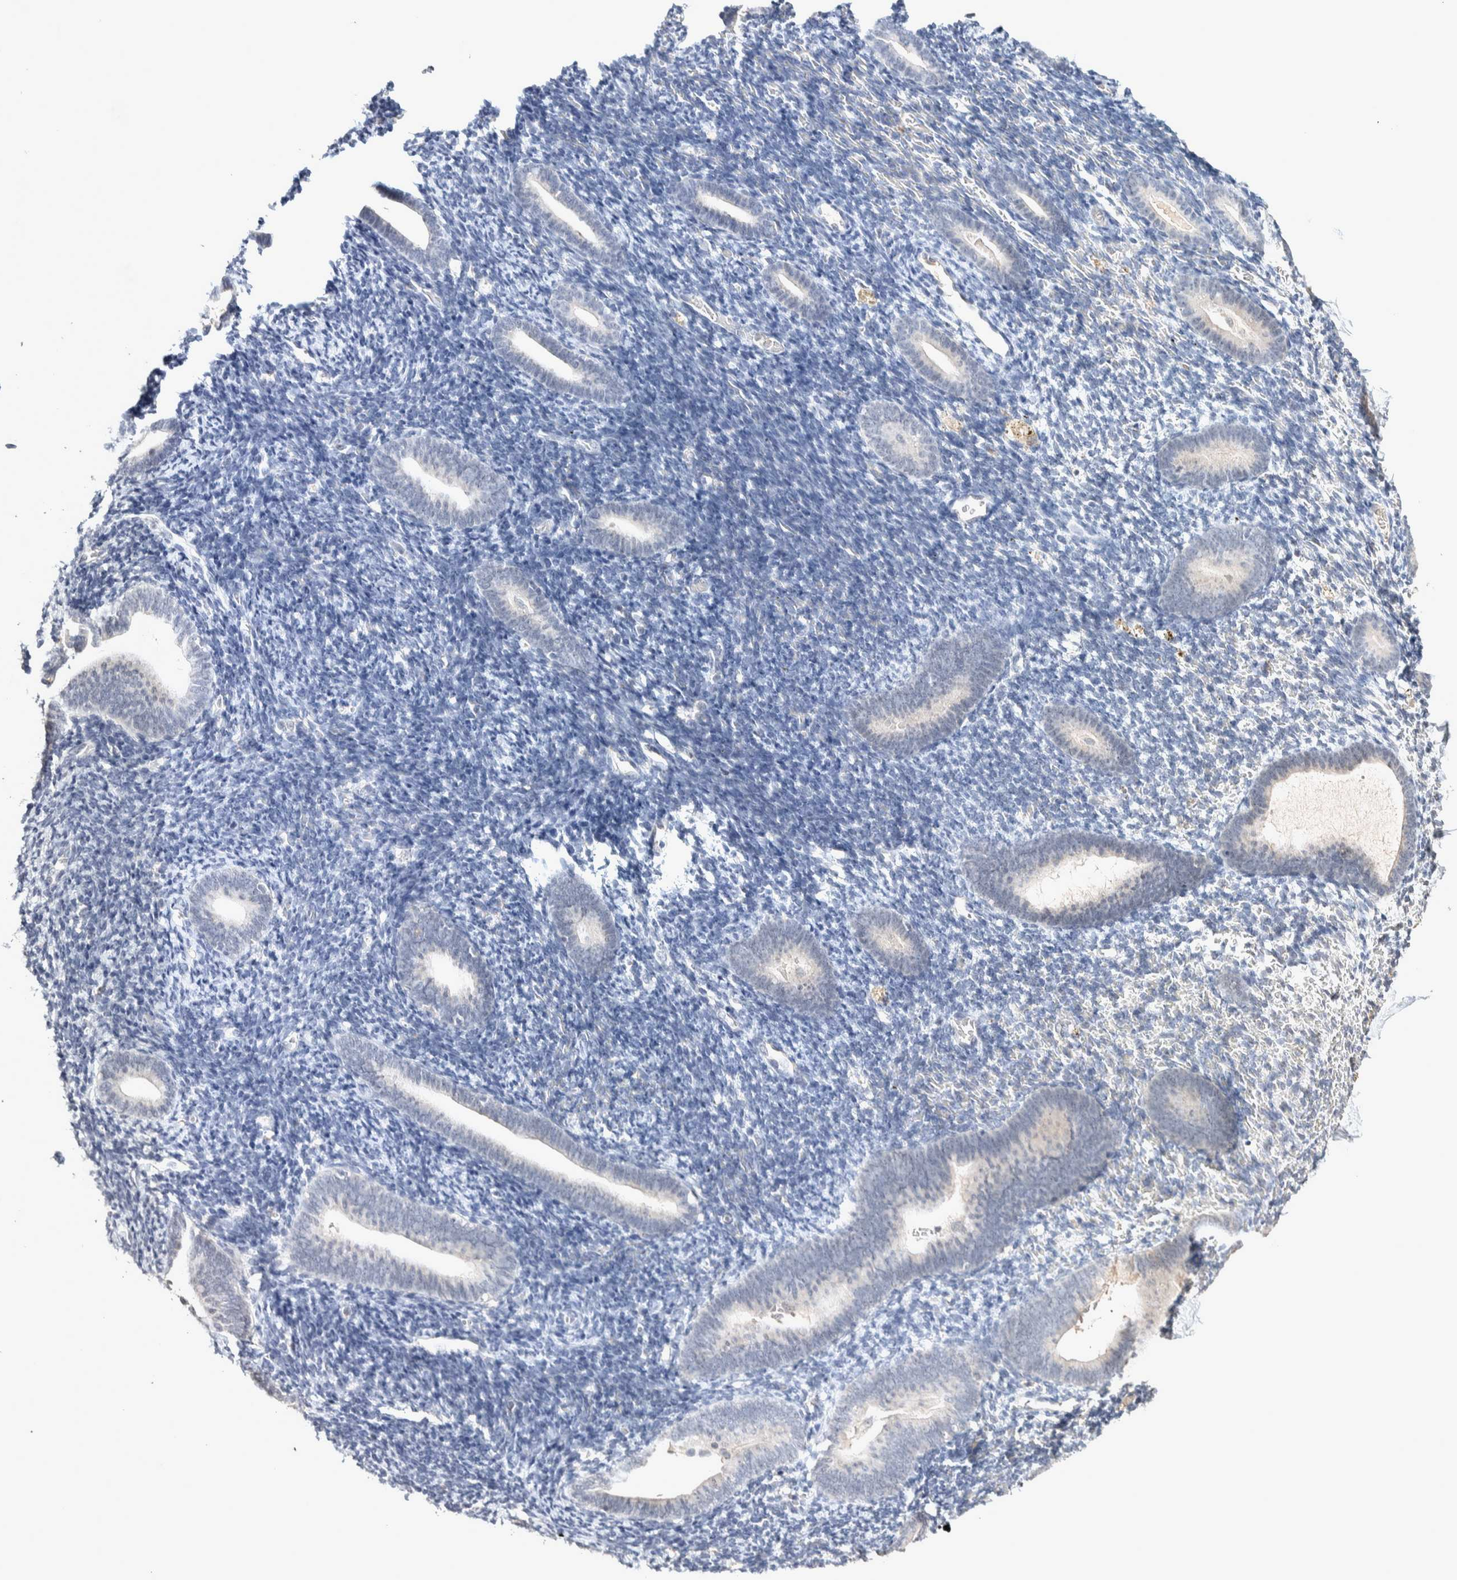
{"staining": {"intensity": "negative", "quantity": "none", "location": "none"}, "tissue": "endometrium", "cell_type": "Cells in endometrial stroma", "image_type": "normal", "snomed": [{"axis": "morphology", "description": "Normal tissue, NOS"}, {"axis": "topography", "description": "Endometrium"}], "caption": "Immunohistochemistry micrograph of normal endometrium: endometrium stained with DAB reveals no significant protein staining in cells in endometrial stroma. The staining was performed using DAB (3,3'-diaminobenzidine) to visualize the protein expression in brown, while the nuclei were stained in blue with hematoxylin (Magnification: 20x).", "gene": "CRAT", "patient": {"sex": "female", "age": 51}}